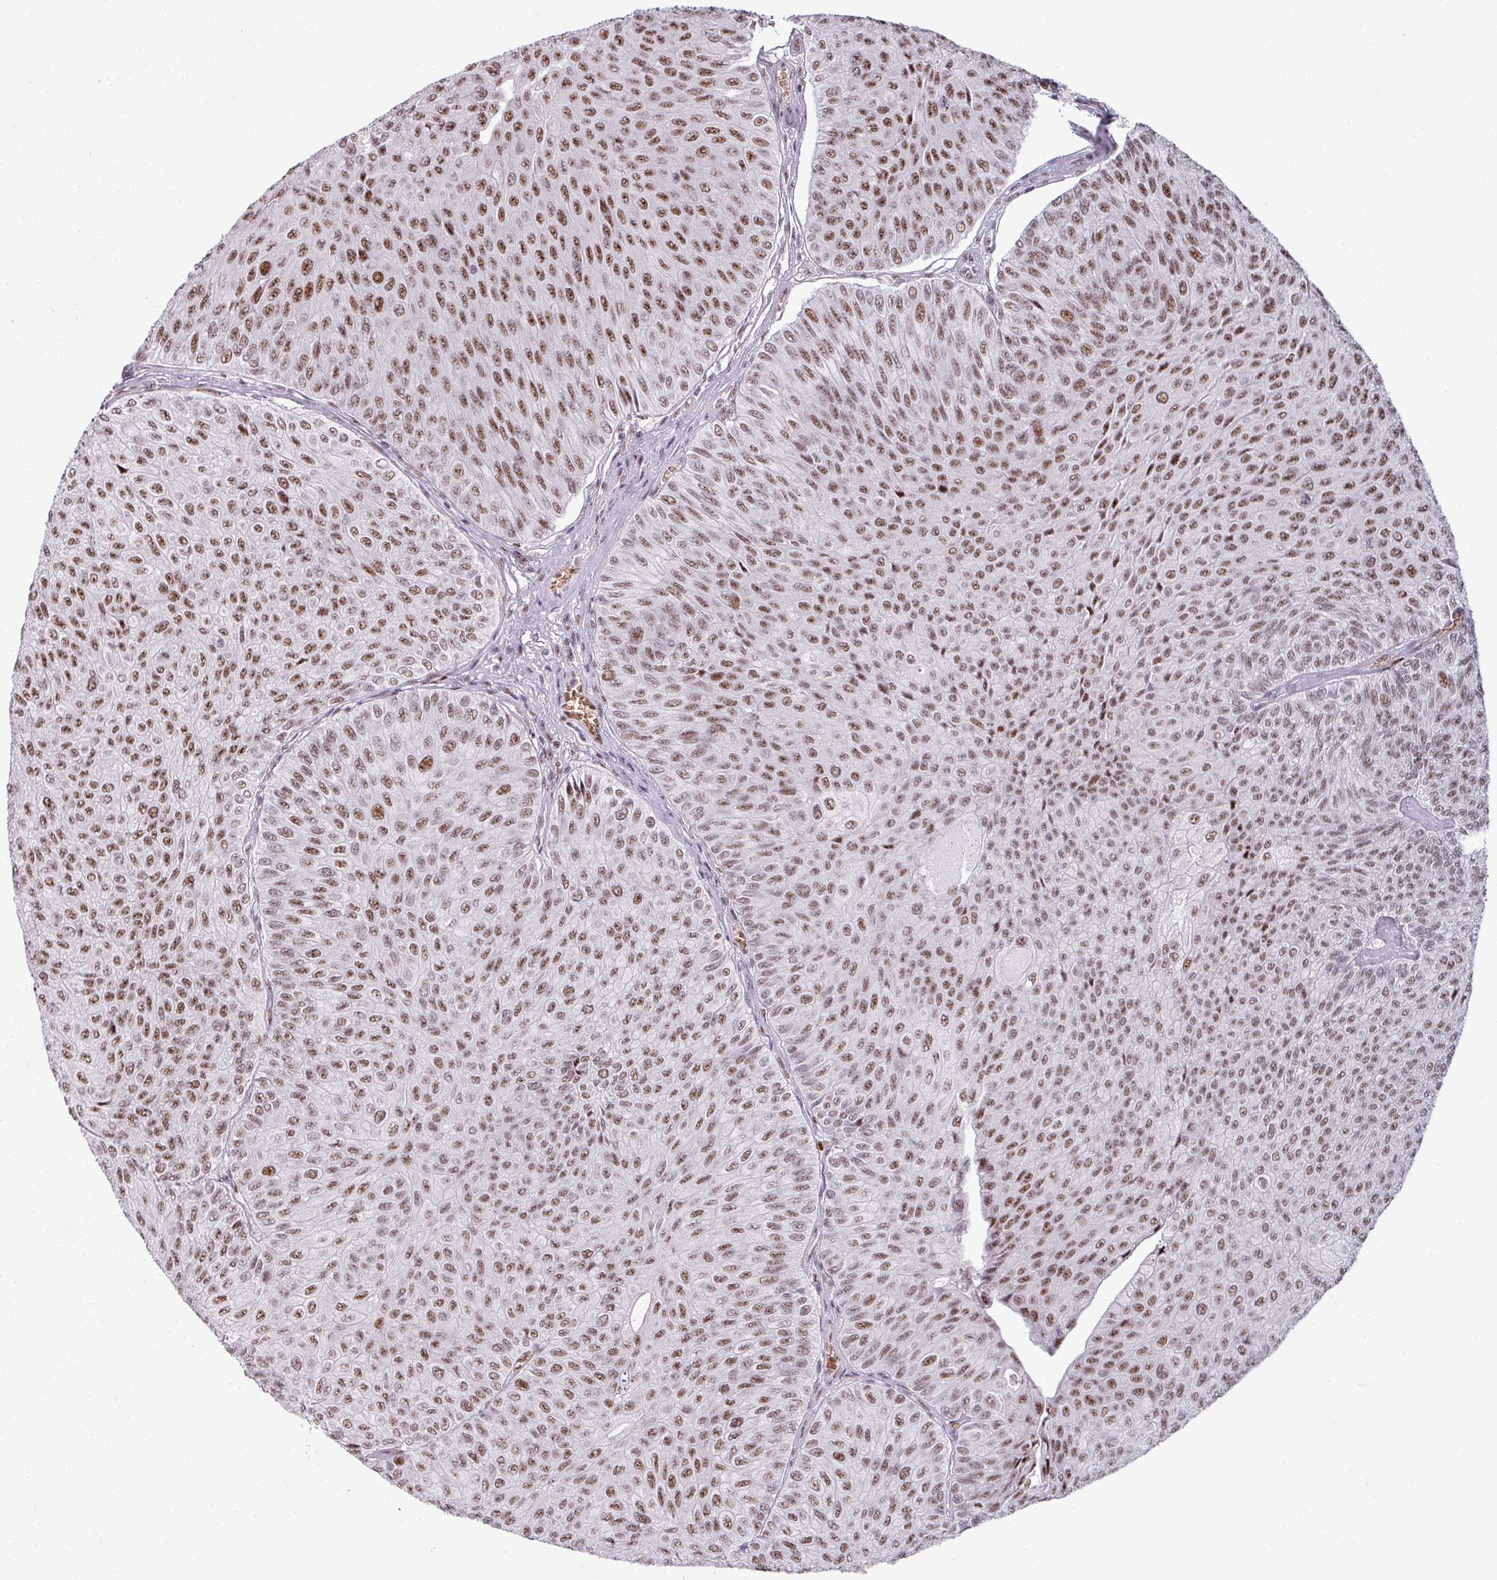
{"staining": {"intensity": "moderate", "quantity": ">75%", "location": "nuclear"}, "tissue": "urothelial cancer", "cell_type": "Tumor cells", "image_type": "cancer", "snomed": [{"axis": "morphology", "description": "Urothelial carcinoma, NOS"}, {"axis": "topography", "description": "Urinary bladder"}], "caption": "Moderate nuclear expression is appreciated in approximately >75% of tumor cells in urothelial cancer.", "gene": "NCOR1", "patient": {"sex": "male", "age": 59}}